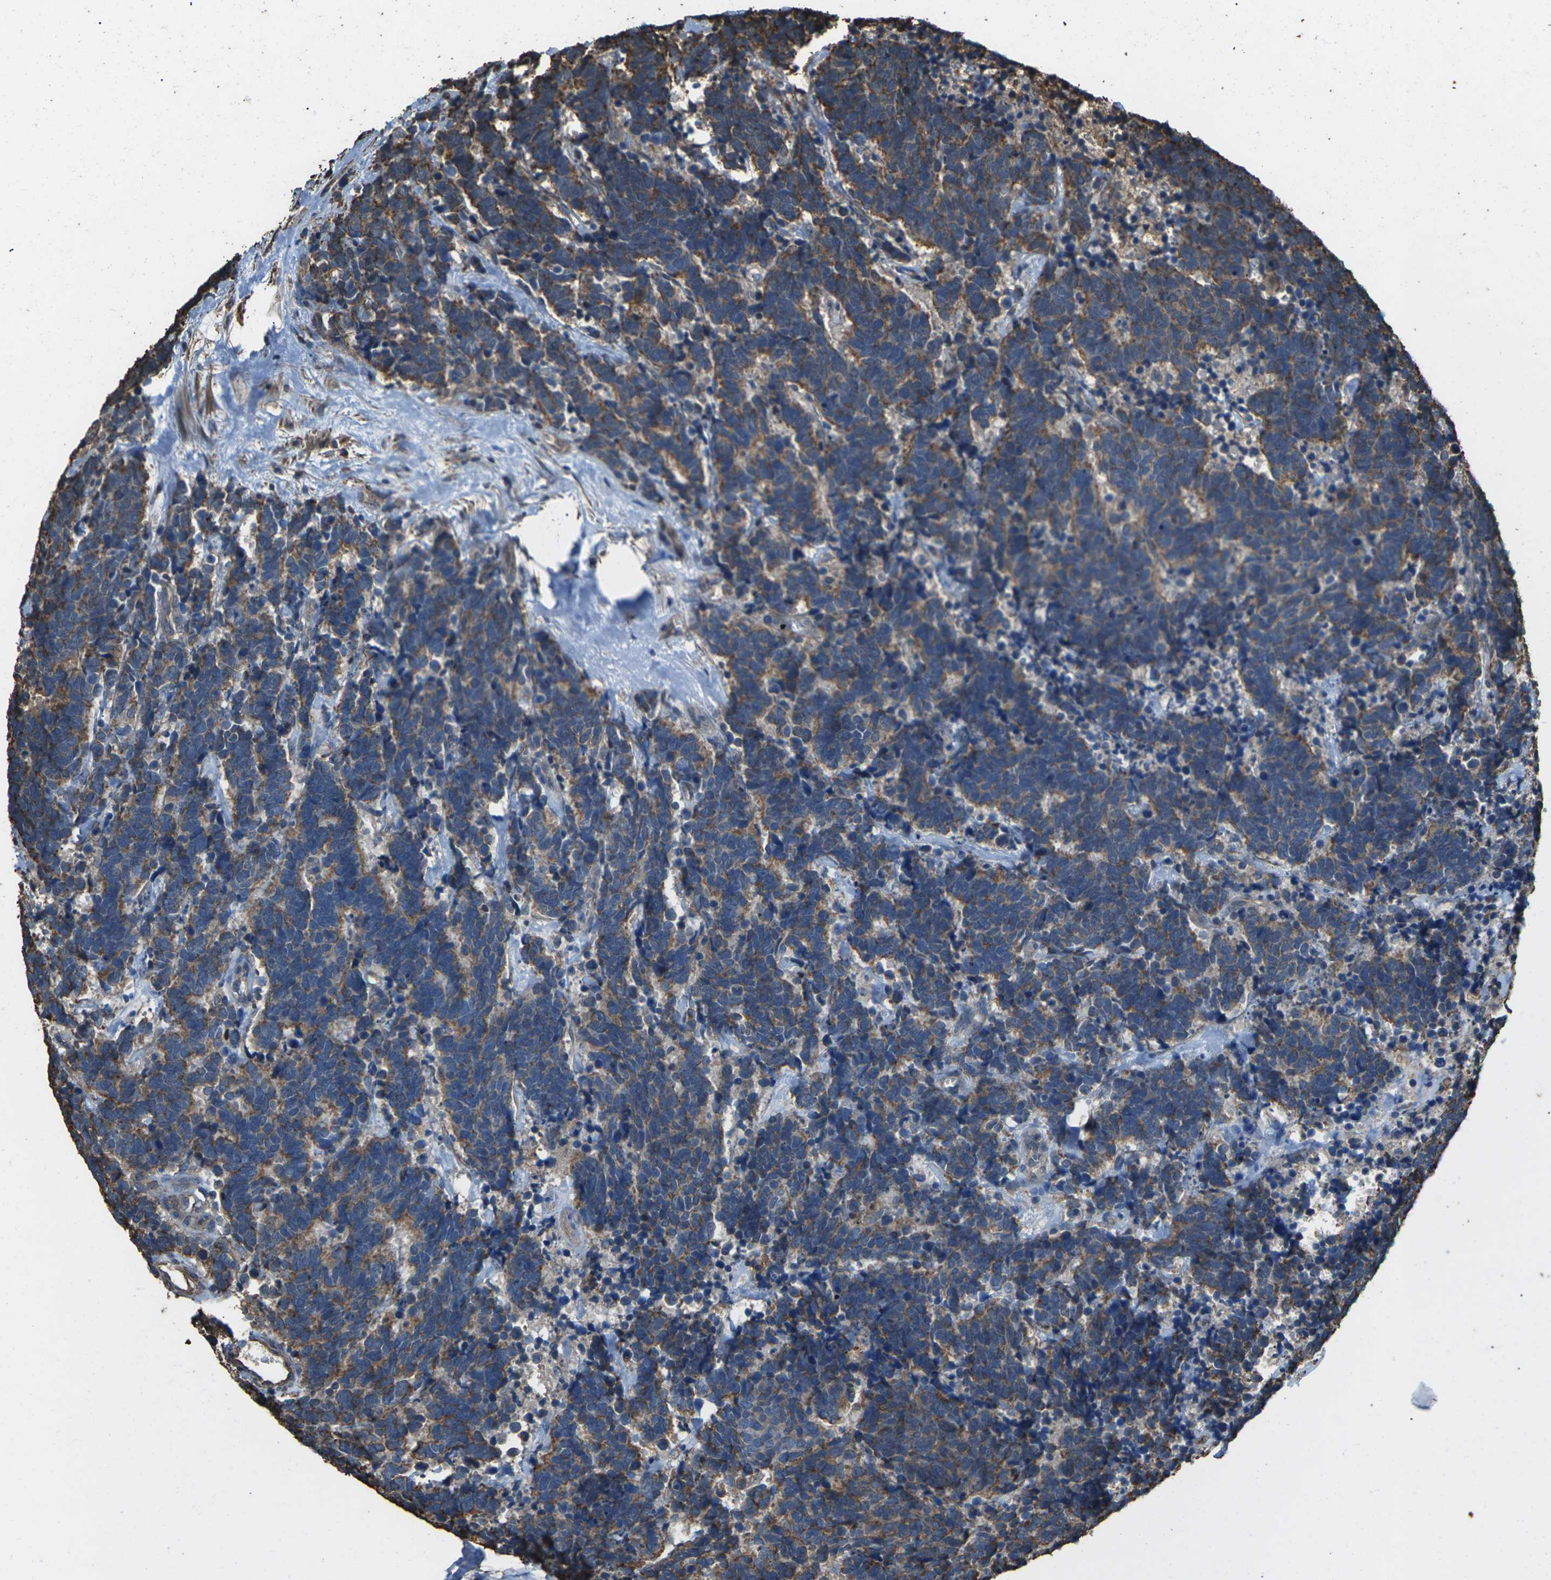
{"staining": {"intensity": "moderate", "quantity": "25%-75%", "location": "cytoplasmic/membranous"}, "tissue": "carcinoid", "cell_type": "Tumor cells", "image_type": "cancer", "snomed": [{"axis": "morphology", "description": "Carcinoma, NOS"}, {"axis": "morphology", "description": "Carcinoid, malignant, NOS"}, {"axis": "topography", "description": "Urinary bladder"}], "caption": "Immunohistochemical staining of carcinoid demonstrates medium levels of moderate cytoplasmic/membranous protein positivity in about 25%-75% of tumor cells.", "gene": "DHPS", "patient": {"sex": "male", "age": 57}}